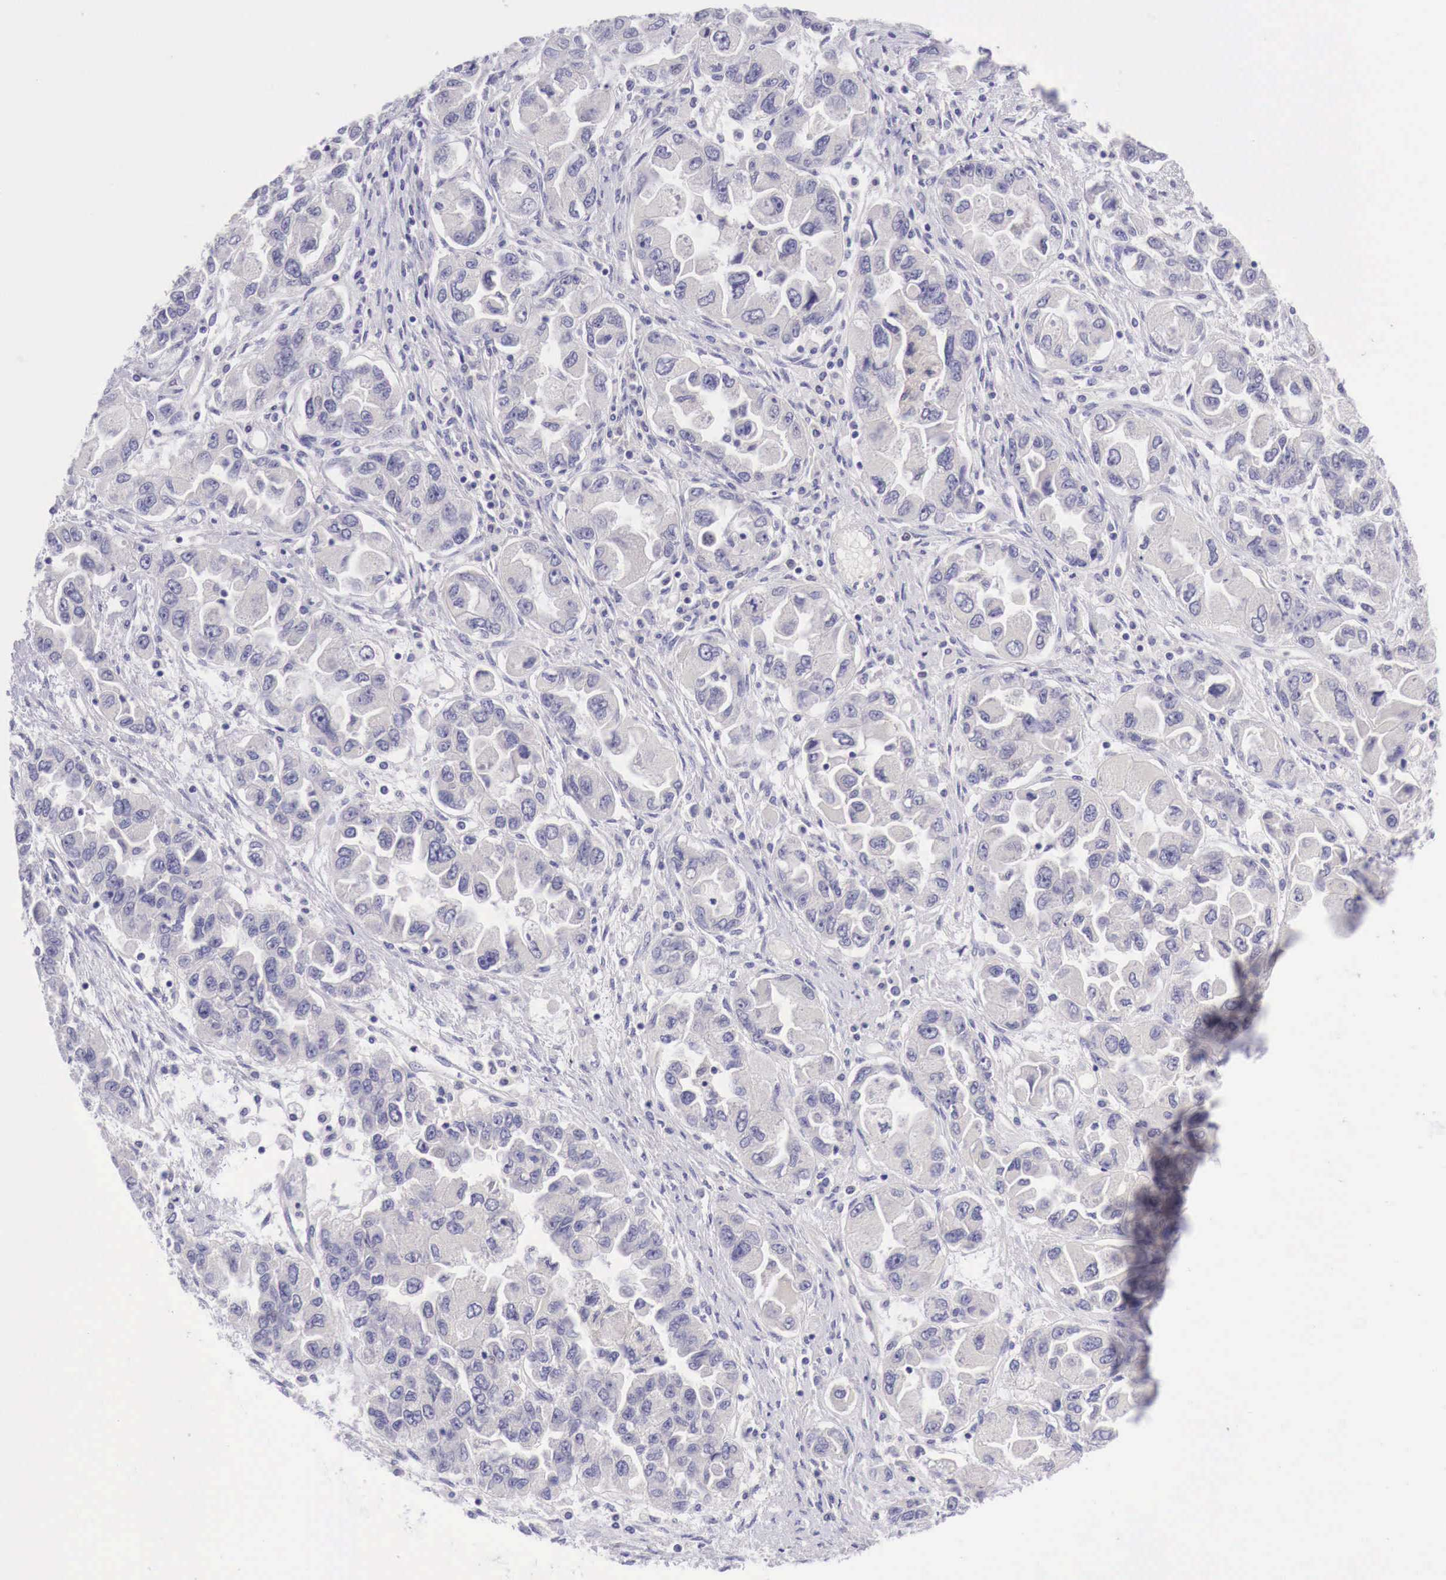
{"staining": {"intensity": "negative", "quantity": "none", "location": "none"}, "tissue": "ovarian cancer", "cell_type": "Tumor cells", "image_type": "cancer", "snomed": [{"axis": "morphology", "description": "Cystadenocarcinoma, serous, NOS"}, {"axis": "topography", "description": "Ovary"}], "caption": "Tumor cells are negative for protein expression in human ovarian cancer.", "gene": "BCL6", "patient": {"sex": "female", "age": 84}}